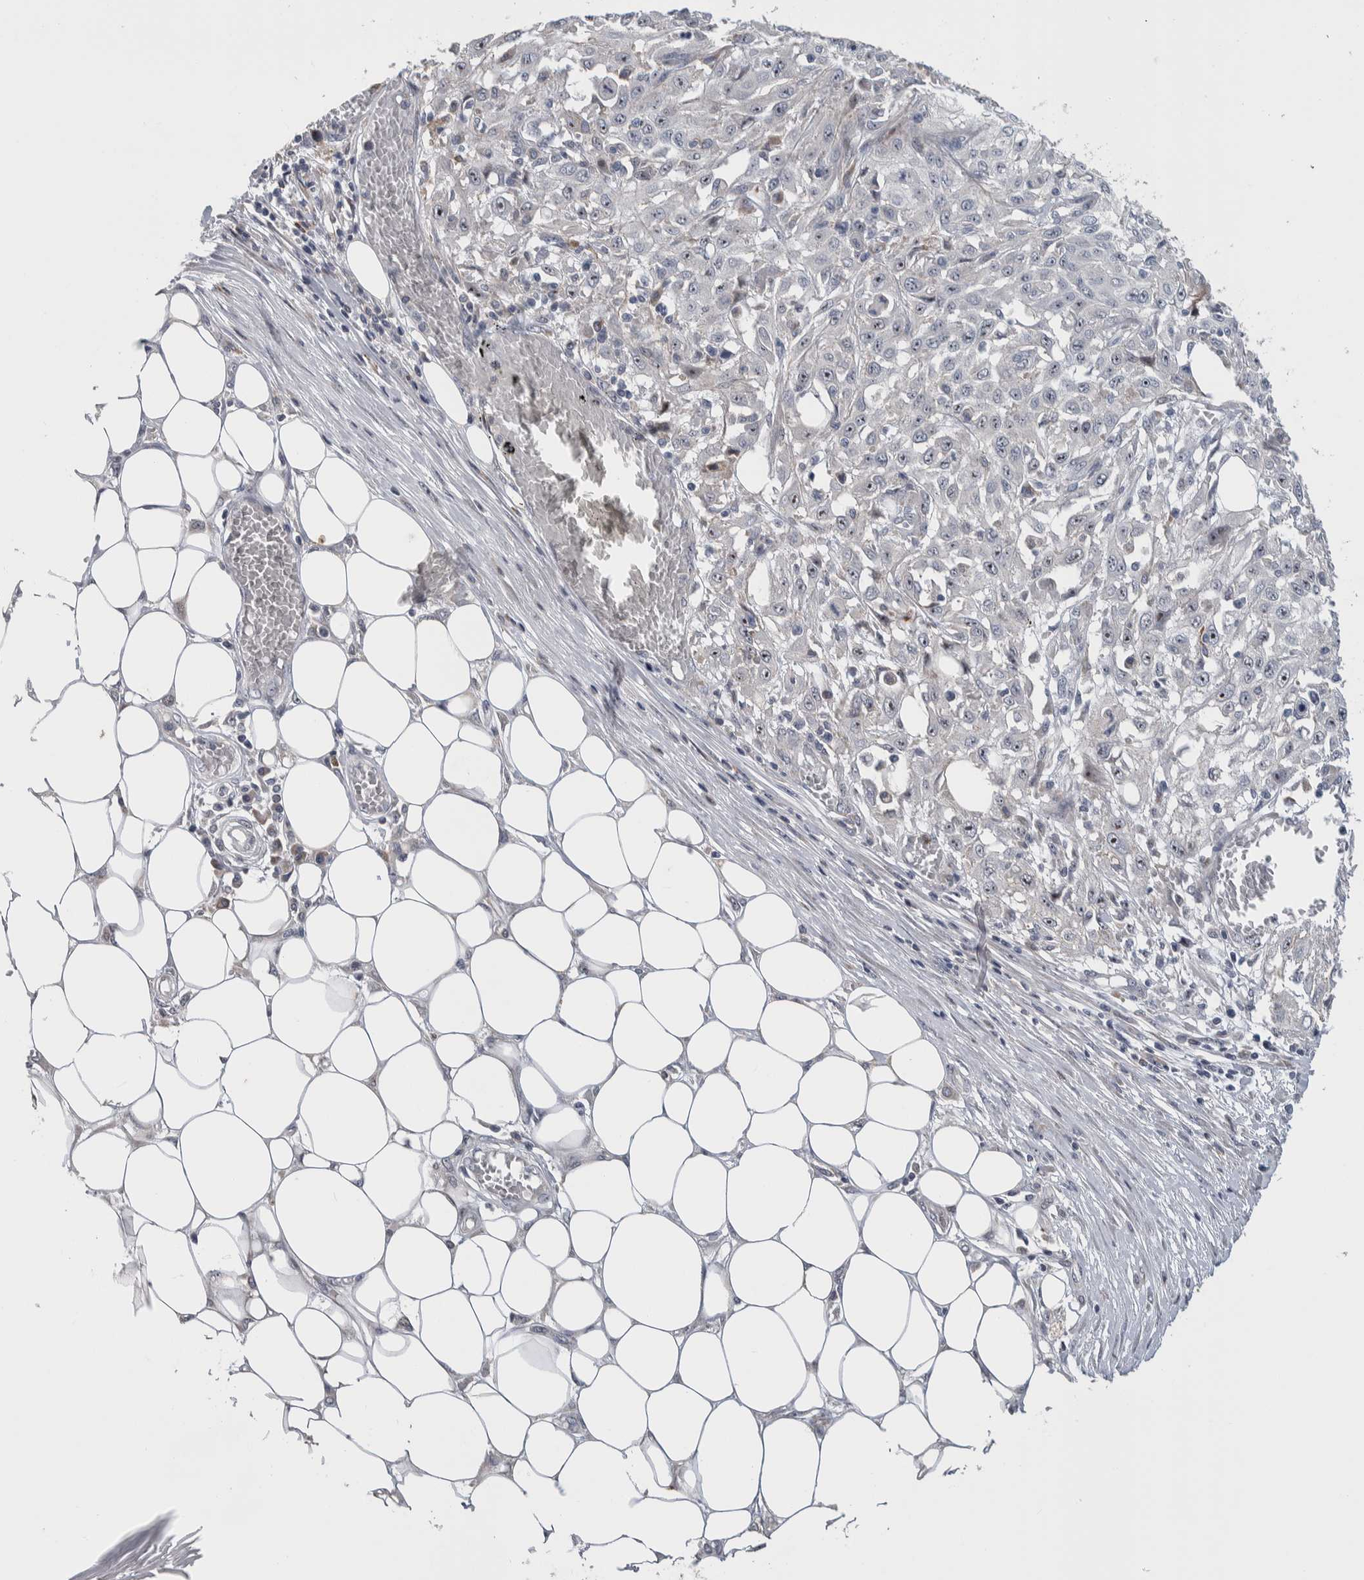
{"staining": {"intensity": "moderate", "quantity": "25%-75%", "location": "nuclear"}, "tissue": "skin cancer", "cell_type": "Tumor cells", "image_type": "cancer", "snomed": [{"axis": "morphology", "description": "Squamous cell carcinoma, NOS"}, {"axis": "morphology", "description": "Squamous cell carcinoma, metastatic, NOS"}, {"axis": "topography", "description": "Skin"}, {"axis": "topography", "description": "Lymph node"}], "caption": "An immunohistochemistry (IHC) image of neoplastic tissue is shown. Protein staining in brown highlights moderate nuclear positivity in squamous cell carcinoma (skin) within tumor cells.", "gene": "PRRG4", "patient": {"sex": "male", "age": 75}}